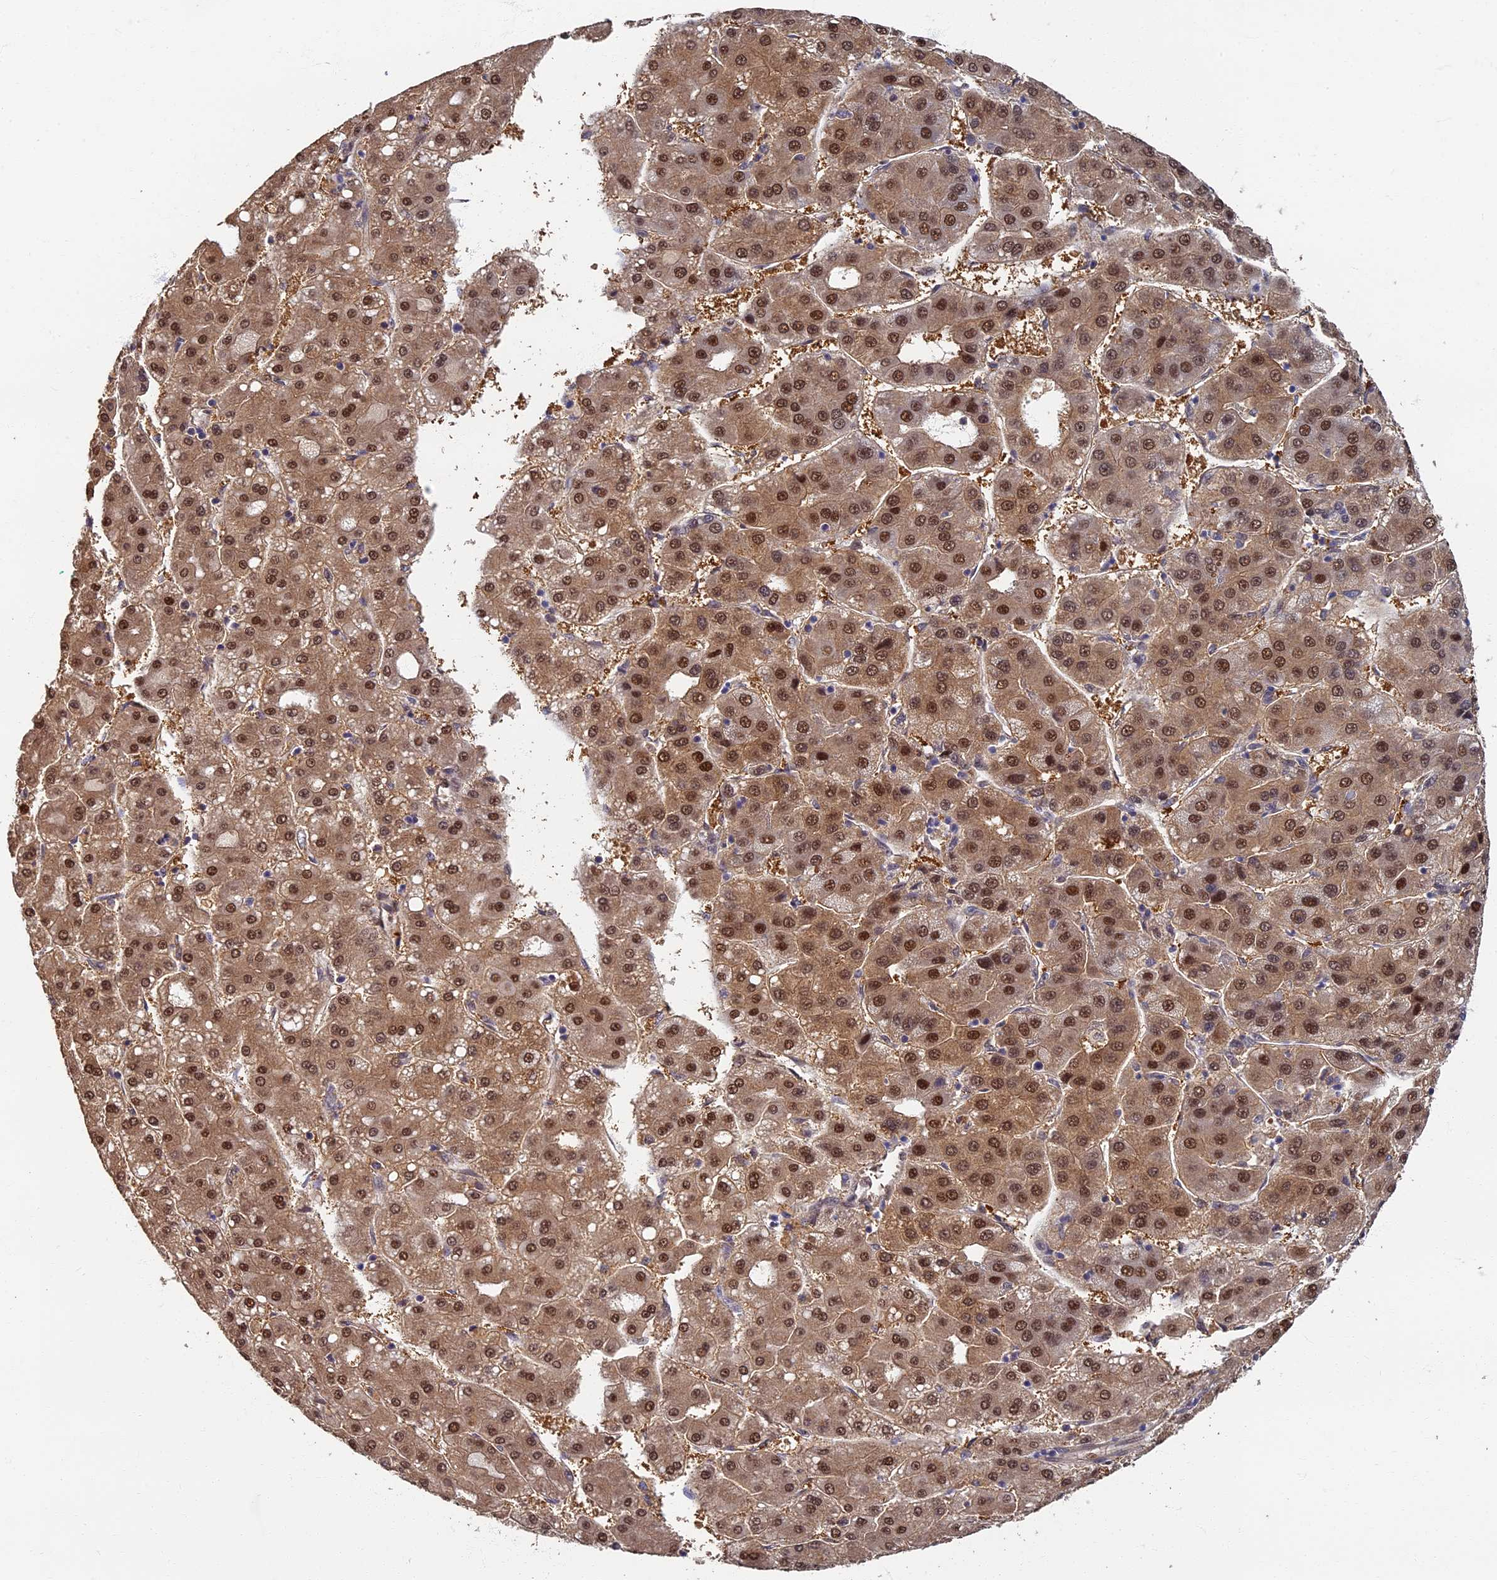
{"staining": {"intensity": "moderate", "quantity": ">75%", "location": "cytoplasmic/membranous,nuclear"}, "tissue": "liver cancer", "cell_type": "Tumor cells", "image_type": "cancer", "snomed": [{"axis": "morphology", "description": "Carcinoma, Hepatocellular, NOS"}, {"axis": "topography", "description": "Liver"}], "caption": "The image shows staining of hepatocellular carcinoma (liver), revealing moderate cytoplasmic/membranous and nuclear protein expression (brown color) within tumor cells.", "gene": "RSPH3", "patient": {"sex": "male", "age": 65}}